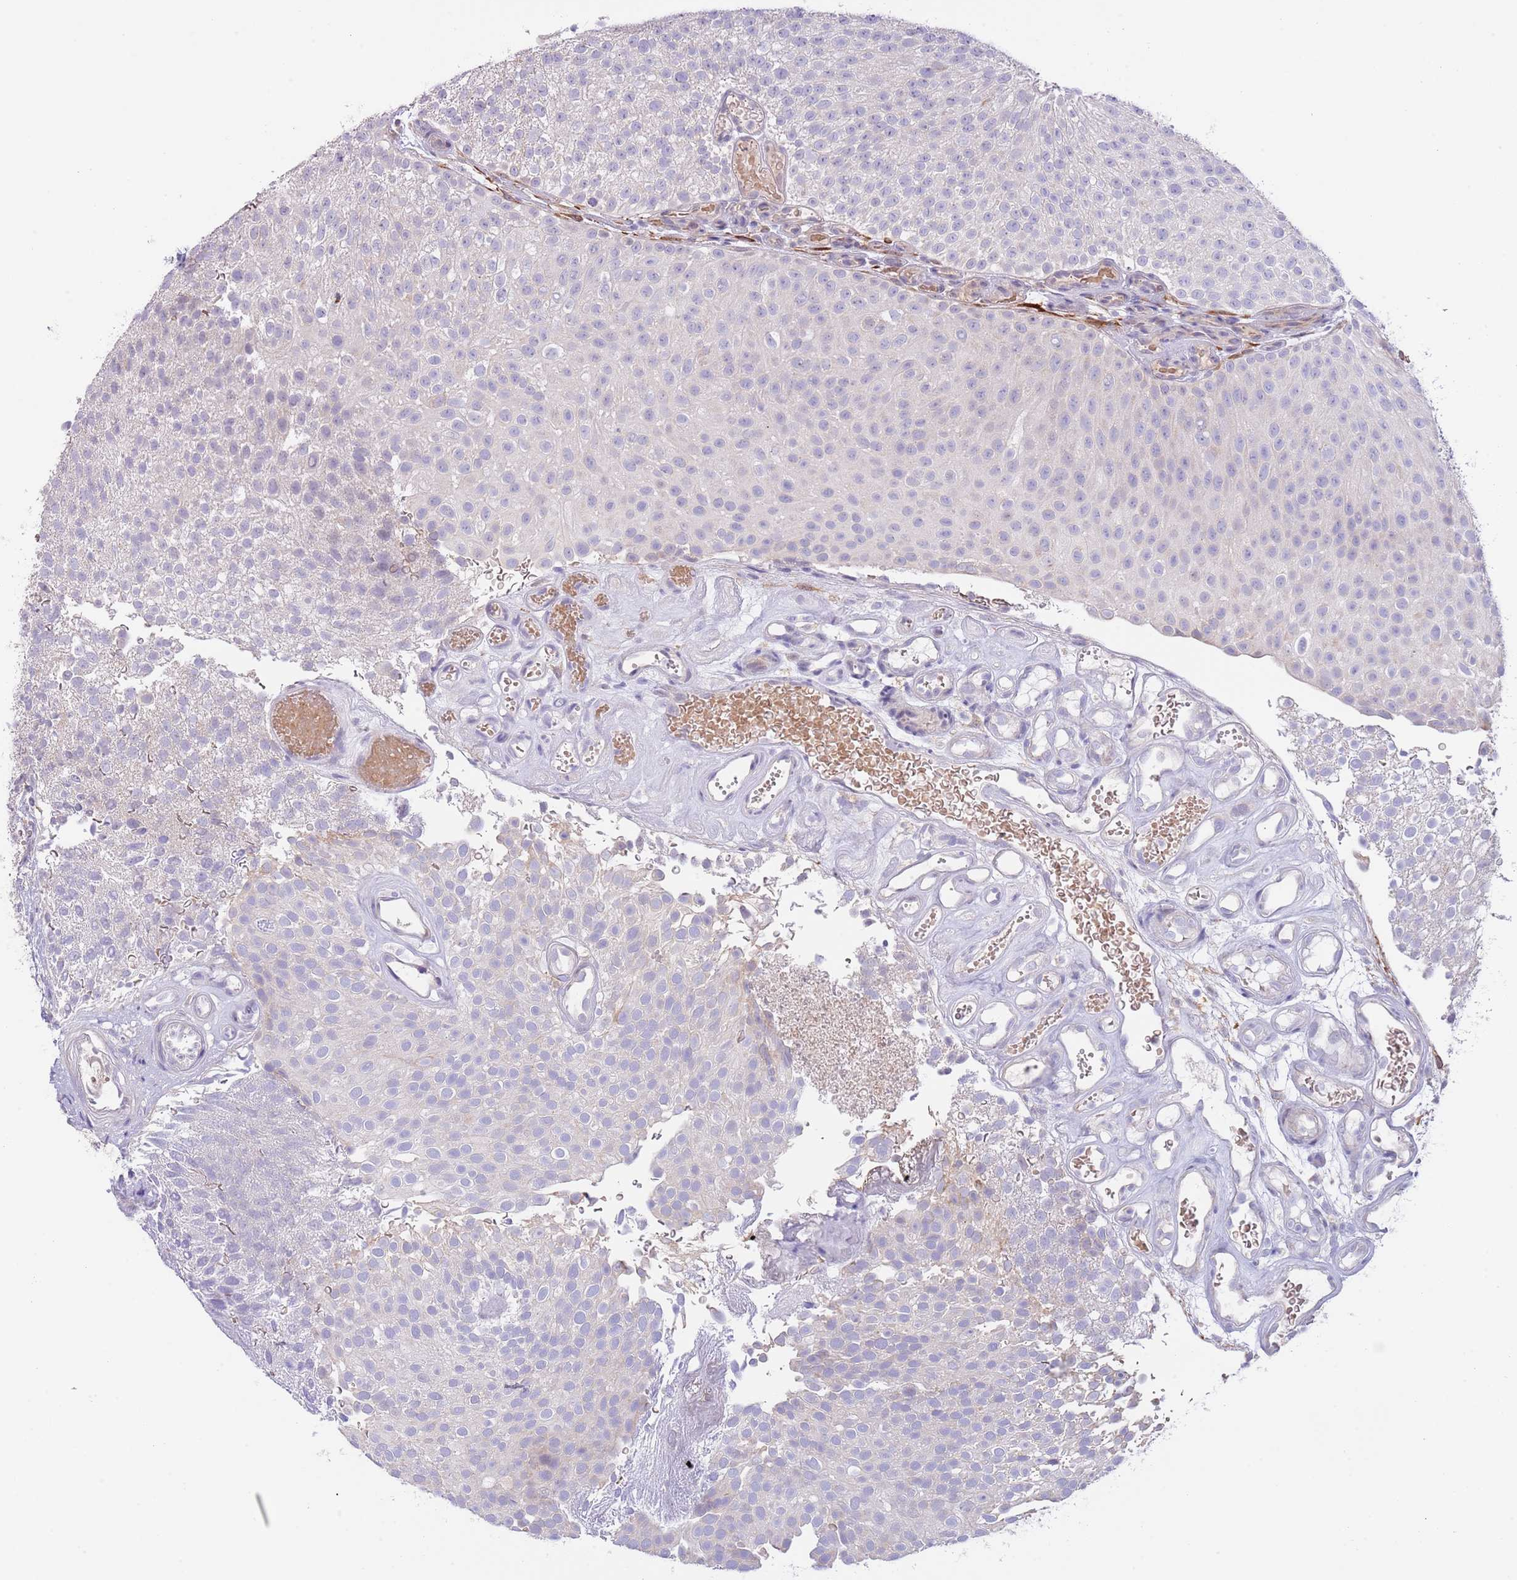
{"staining": {"intensity": "negative", "quantity": "none", "location": "none"}, "tissue": "urothelial cancer", "cell_type": "Tumor cells", "image_type": "cancer", "snomed": [{"axis": "morphology", "description": "Urothelial carcinoma, Low grade"}, {"axis": "topography", "description": "Urinary bladder"}], "caption": "Tumor cells are negative for protein expression in human urothelial cancer.", "gene": "AP1S2", "patient": {"sex": "male", "age": 78}}